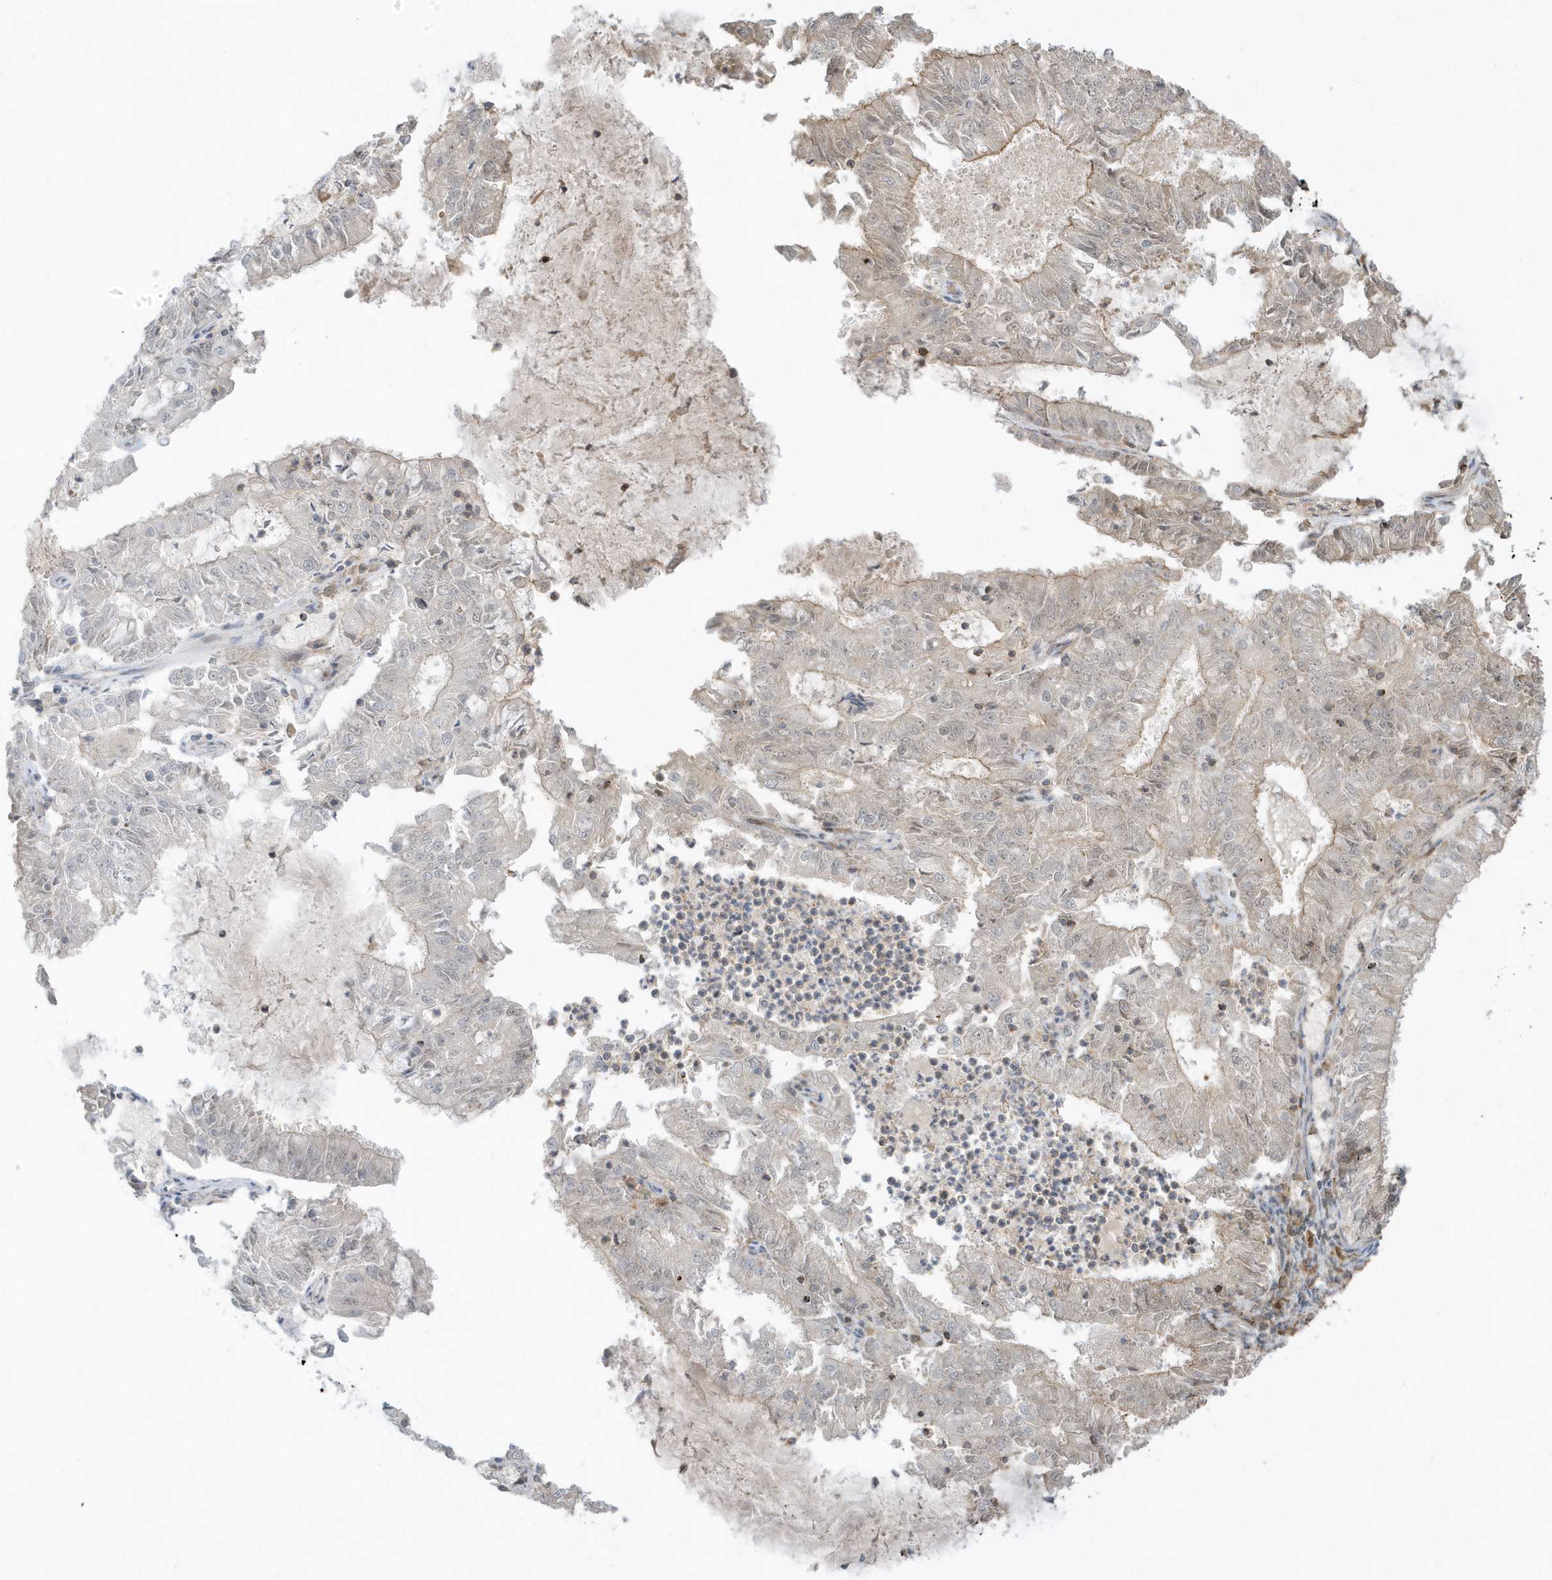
{"staining": {"intensity": "negative", "quantity": "none", "location": "none"}, "tissue": "endometrial cancer", "cell_type": "Tumor cells", "image_type": "cancer", "snomed": [{"axis": "morphology", "description": "Adenocarcinoma, NOS"}, {"axis": "topography", "description": "Endometrium"}], "caption": "An IHC photomicrograph of endometrial adenocarcinoma is shown. There is no staining in tumor cells of endometrial adenocarcinoma.", "gene": "ZBTB8A", "patient": {"sex": "female", "age": 57}}